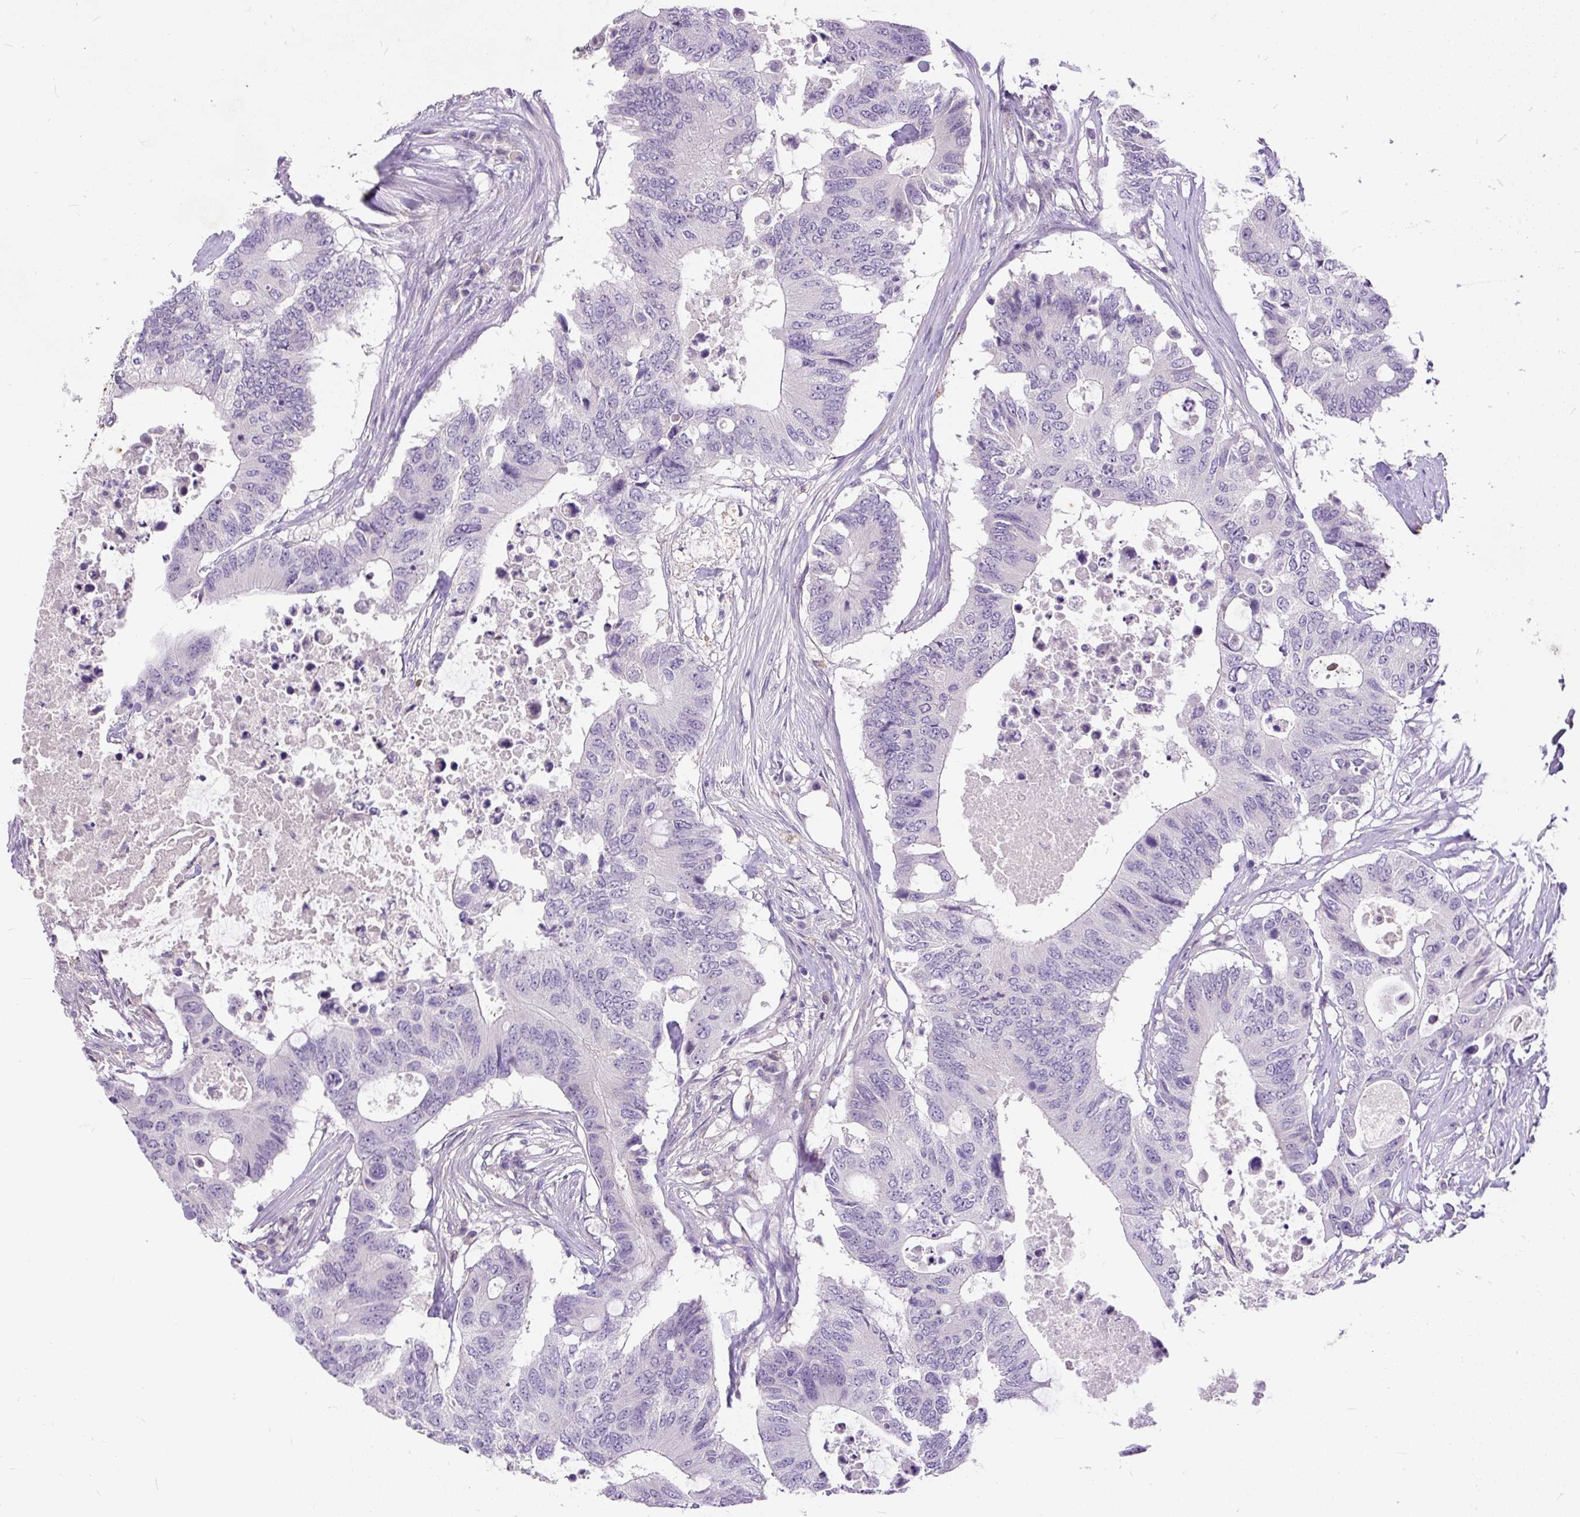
{"staining": {"intensity": "negative", "quantity": "none", "location": "none"}, "tissue": "colorectal cancer", "cell_type": "Tumor cells", "image_type": "cancer", "snomed": [{"axis": "morphology", "description": "Adenocarcinoma, NOS"}, {"axis": "topography", "description": "Colon"}], "caption": "The histopathology image shows no staining of tumor cells in adenocarcinoma (colorectal).", "gene": "KRTAP20-3", "patient": {"sex": "male", "age": 71}}